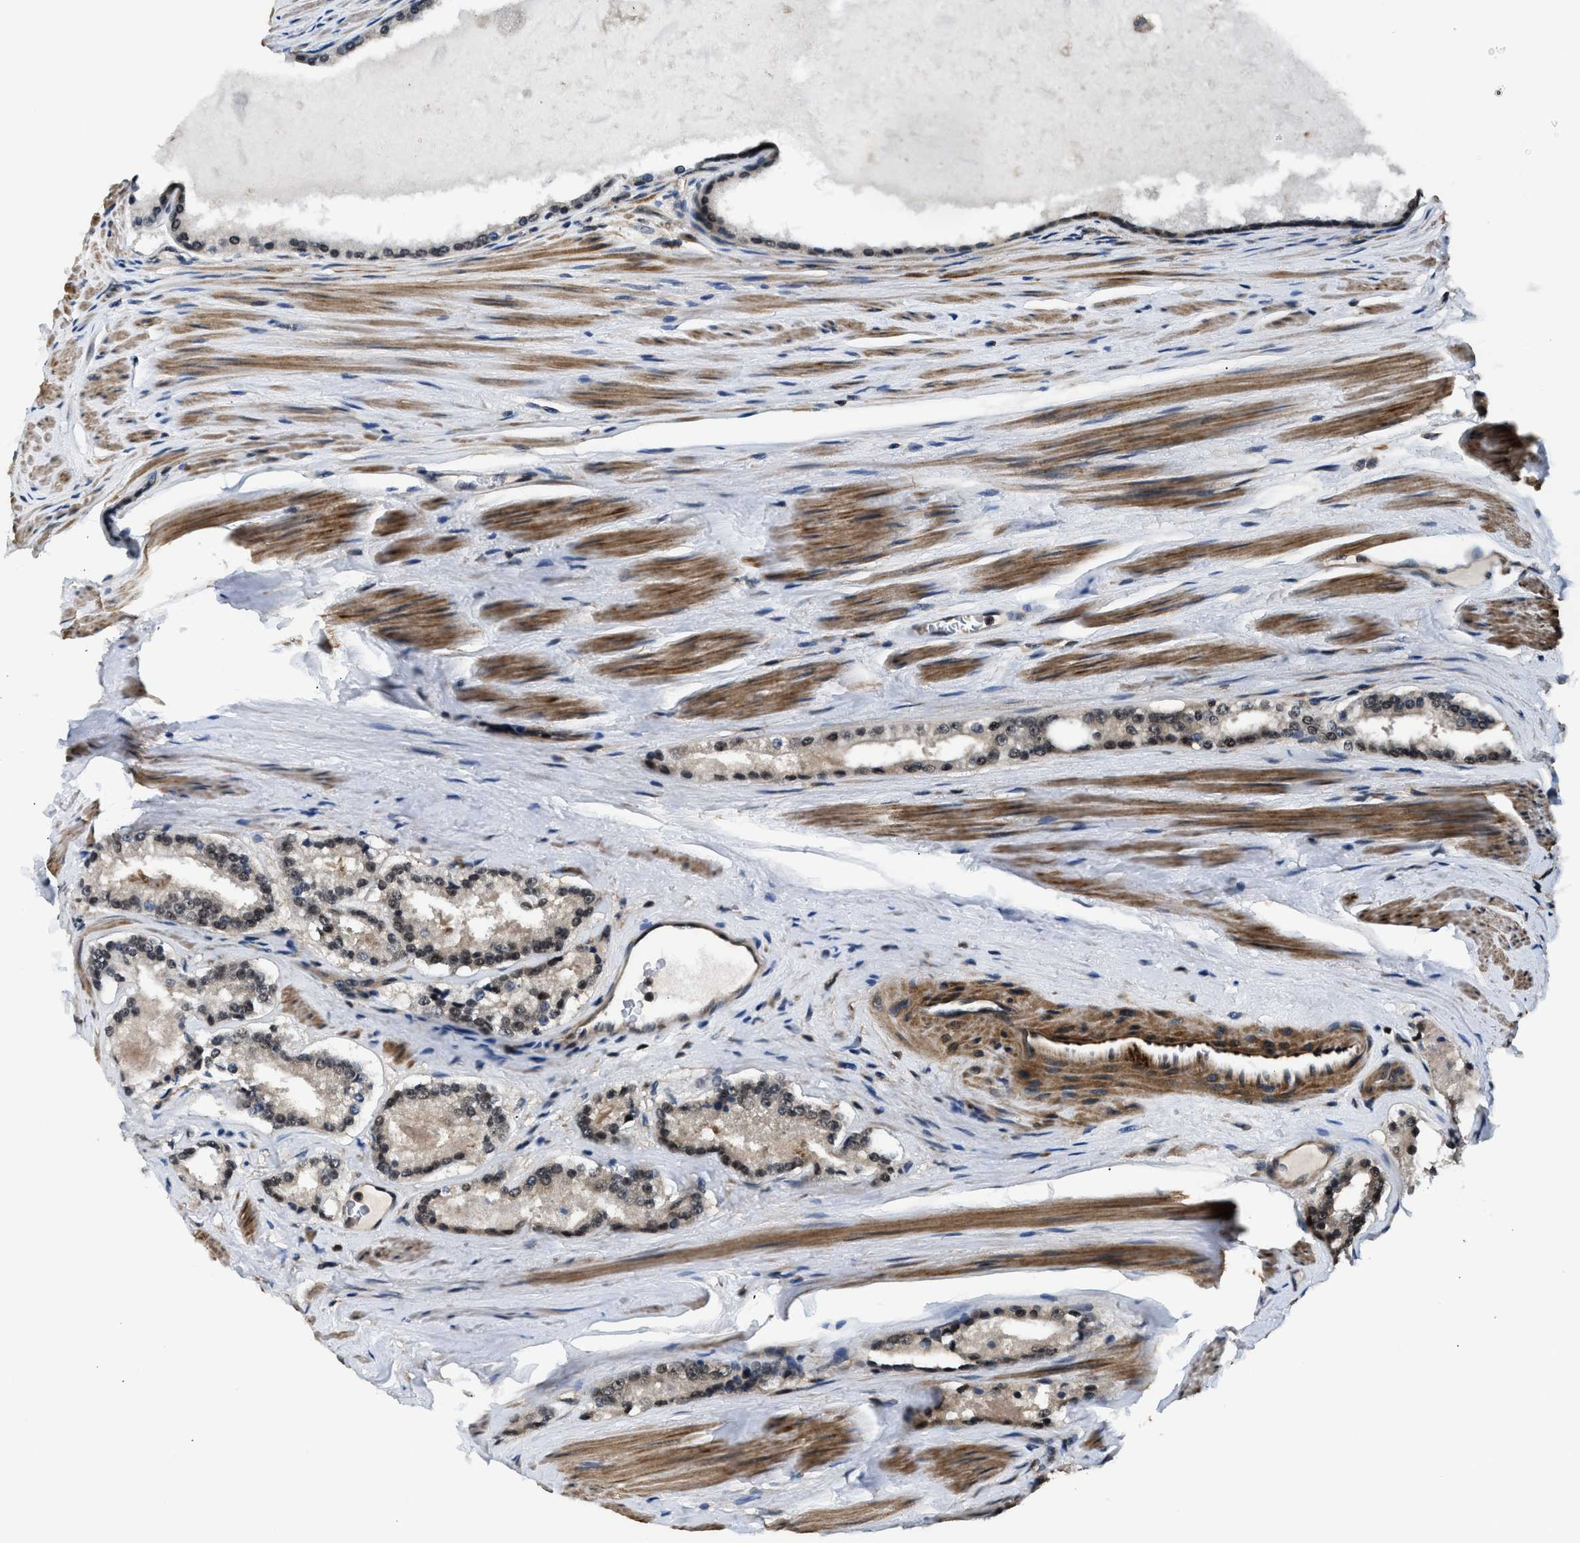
{"staining": {"intensity": "moderate", "quantity": ">75%", "location": "cytoplasmic/membranous,nuclear"}, "tissue": "prostate cancer", "cell_type": "Tumor cells", "image_type": "cancer", "snomed": [{"axis": "morphology", "description": "Adenocarcinoma, Low grade"}, {"axis": "topography", "description": "Prostate"}], "caption": "Immunohistochemical staining of prostate cancer shows medium levels of moderate cytoplasmic/membranous and nuclear staining in about >75% of tumor cells. (Stains: DAB in brown, nuclei in blue, Microscopy: brightfield microscopy at high magnification).", "gene": "MTMR1", "patient": {"sex": "male", "age": 70}}